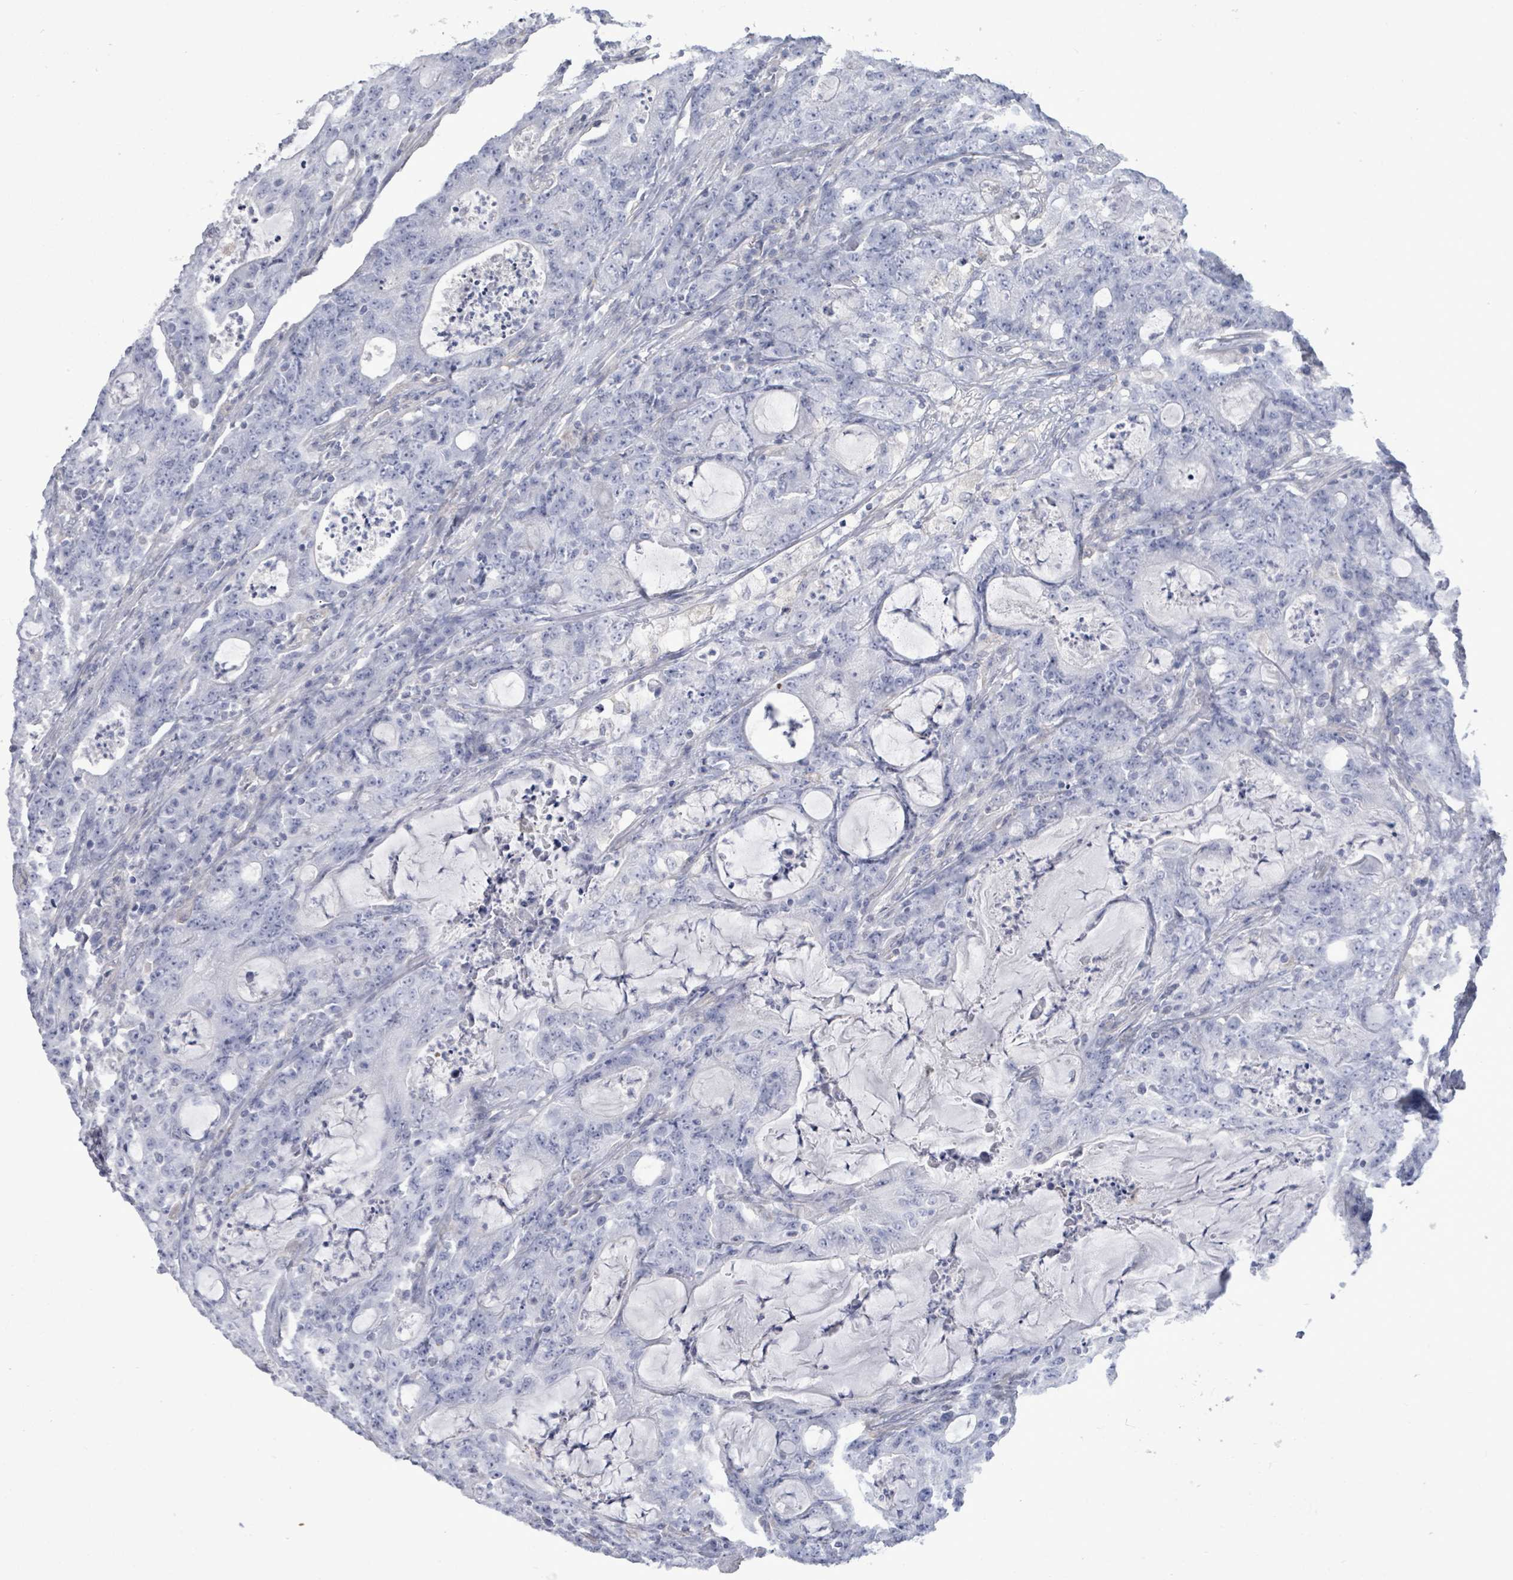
{"staining": {"intensity": "negative", "quantity": "none", "location": "none"}, "tissue": "colorectal cancer", "cell_type": "Tumor cells", "image_type": "cancer", "snomed": [{"axis": "morphology", "description": "Adenocarcinoma, NOS"}, {"axis": "topography", "description": "Colon"}], "caption": "This is a micrograph of immunohistochemistry staining of colorectal cancer (adenocarcinoma), which shows no staining in tumor cells.", "gene": "CT45A5", "patient": {"sex": "male", "age": 83}}